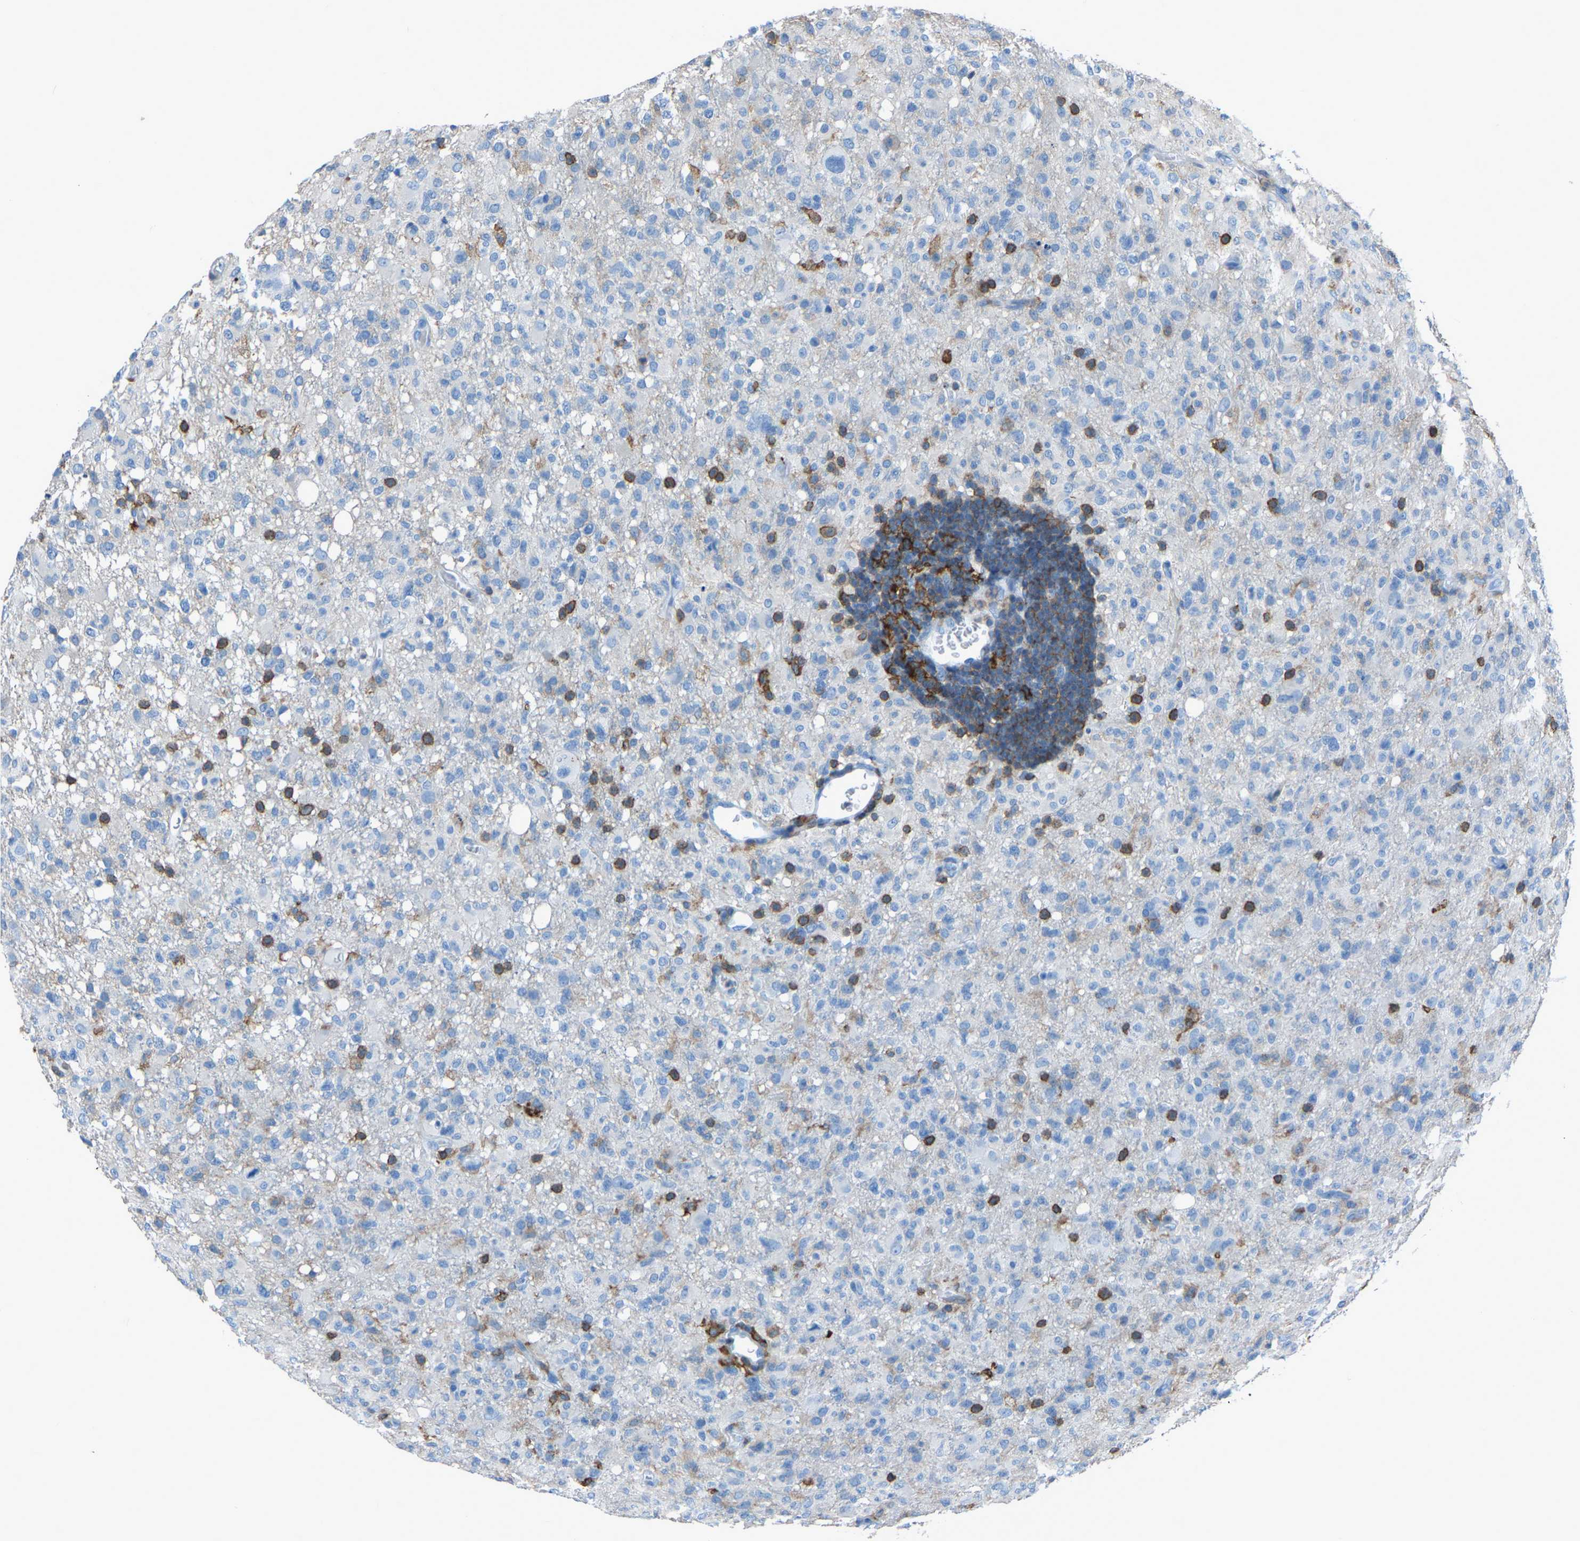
{"staining": {"intensity": "negative", "quantity": "none", "location": "none"}, "tissue": "glioma", "cell_type": "Tumor cells", "image_type": "cancer", "snomed": [{"axis": "morphology", "description": "Glioma, malignant, High grade"}, {"axis": "topography", "description": "Brain"}], "caption": "A high-resolution histopathology image shows IHC staining of glioma, which displays no significant staining in tumor cells. (DAB (3,3'-diaminobenzidine) IHC with hematoxylin counter stain).", "gene": "LSP1", "patient": {"sex": "female", "age": 57}}